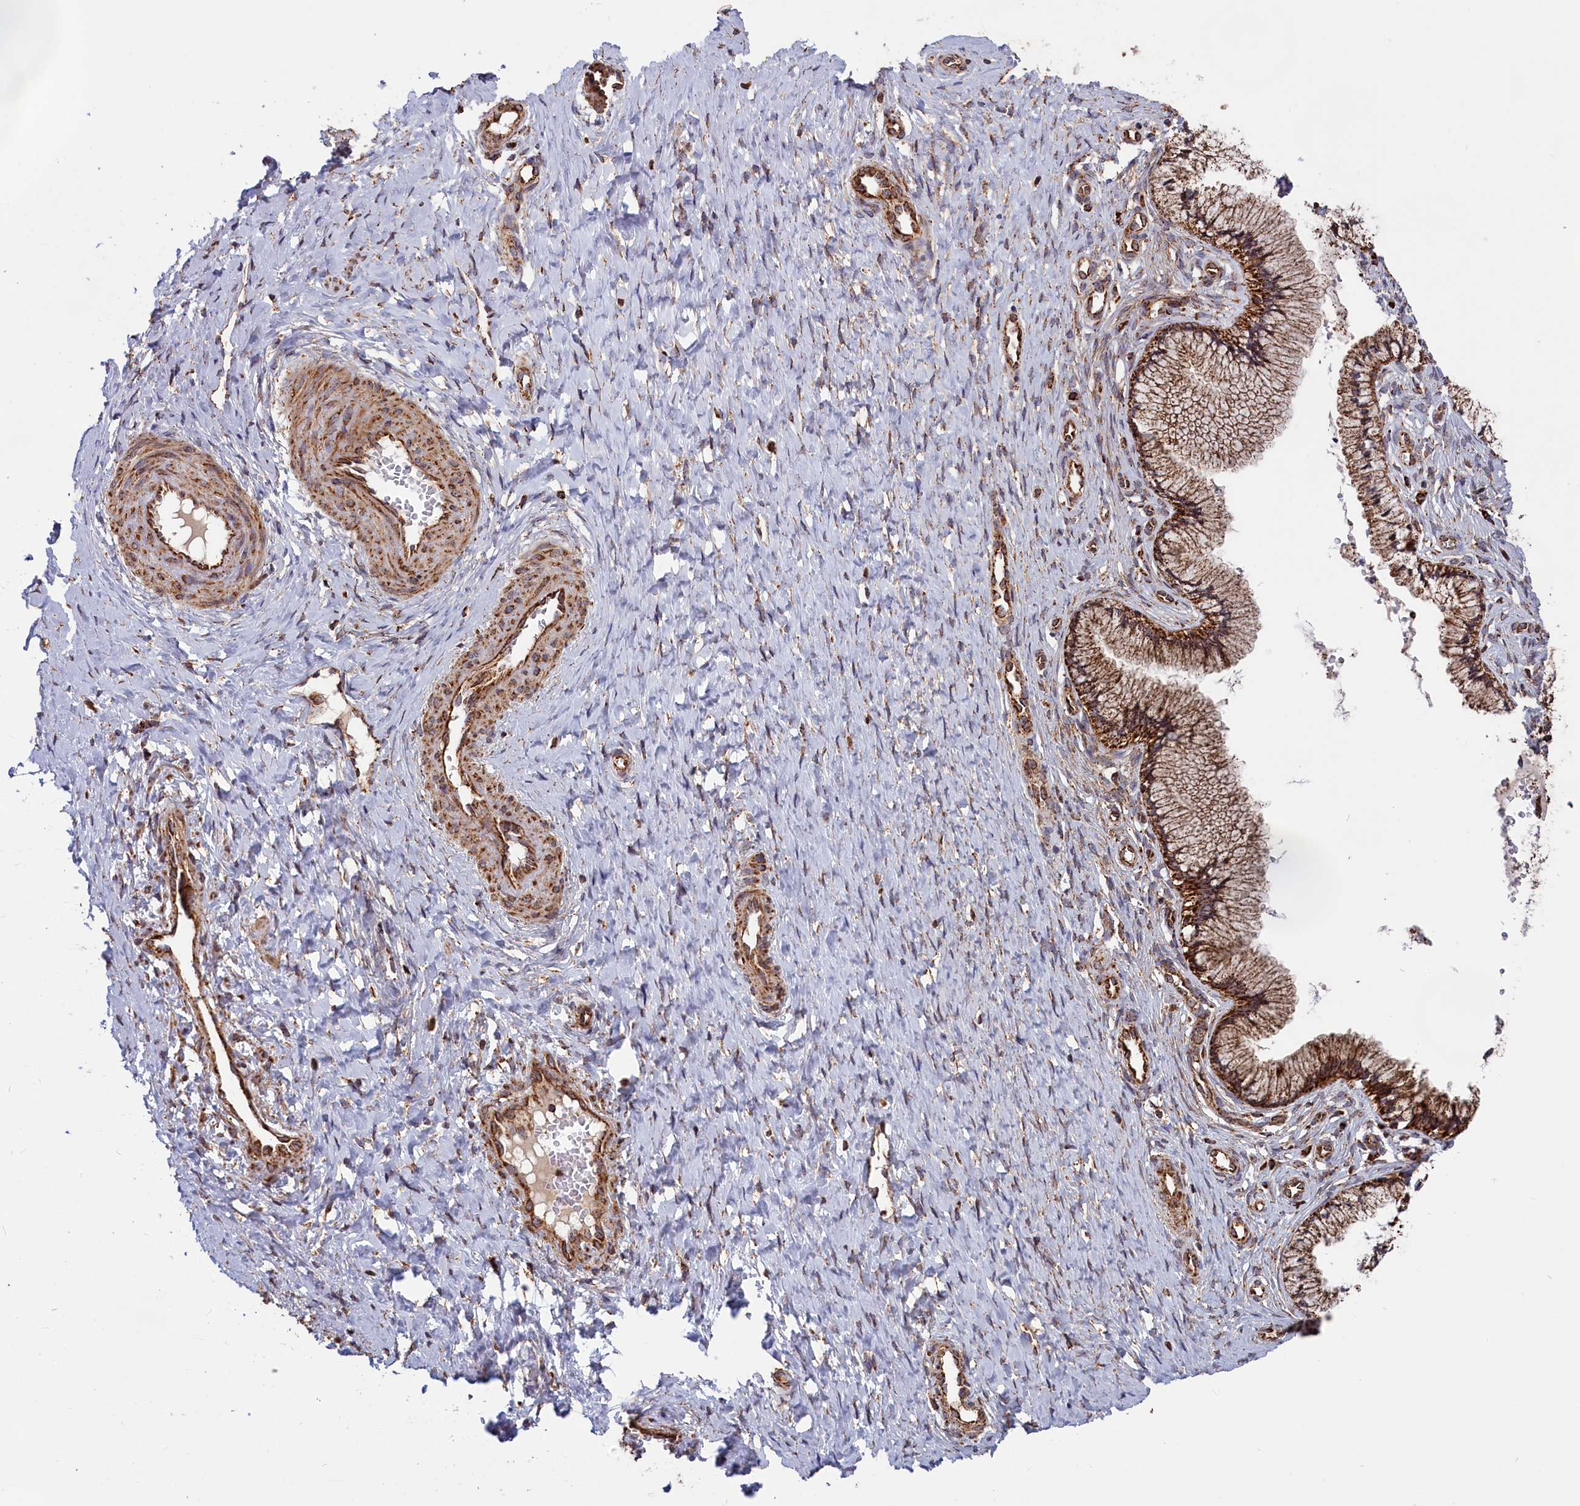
{"staining": {"intensity": "strong", "quantity": ">75%", "location": "cytoplasmic/membranous"}, "tissue": "cervix", "cell_type": "Glandular cells", "image_type": "normal", "snomed": [{"axis": "morphology", "description": "Normal tissue, NOS"}, {"axis": "topography", "description": "Cervix"}], "caption": "An IHC photomicrograph of unremarkable tissue is shown. Protein staining in brown labels strong cytoplasmic/membranous positivity in cervix within glandular cells.", "gene": "MACROD1", "patient": {"sex": "female", "age": 36}}